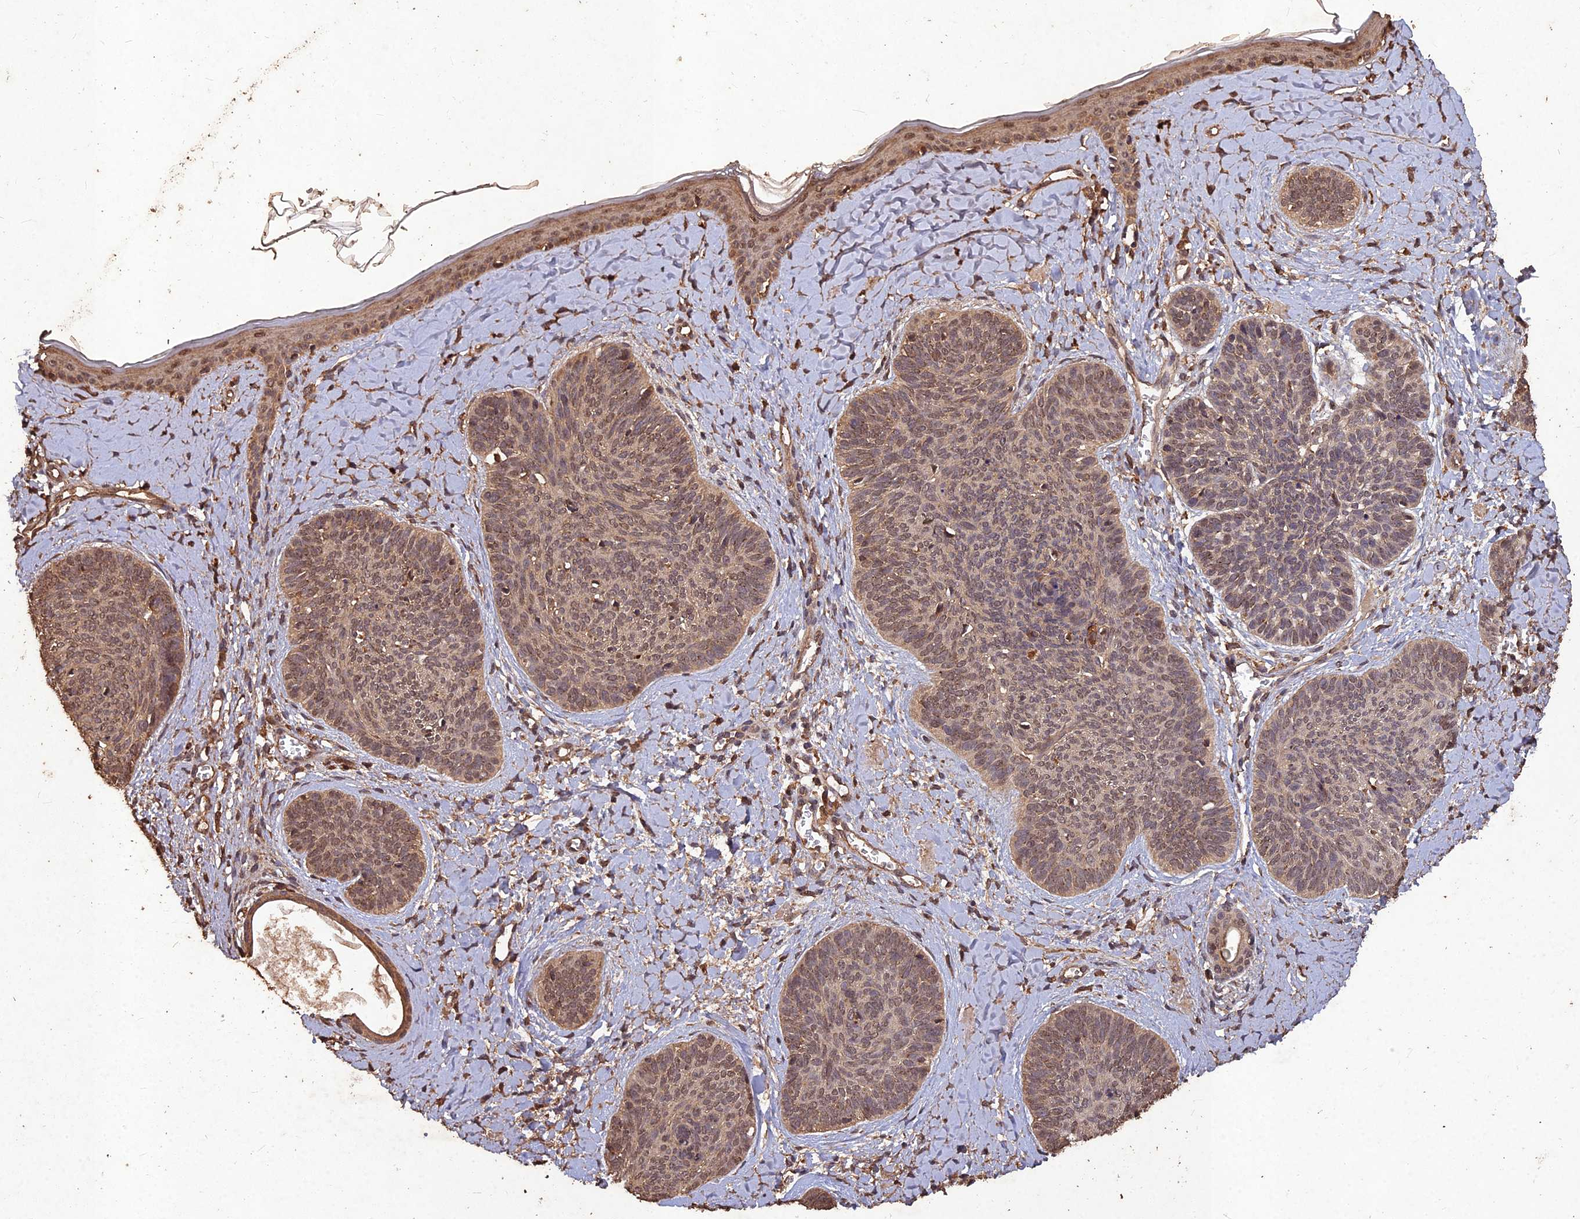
{"staining": {"intensity": "weak", "quantity": ">75%", "location": "cytoplasmic/membranous,nuclear"}, "tissue": "skin cancer", "cell_type": "Tumor cells", "image_type": "cancer", "snomed": [{"axis": "morphology", "description": "Basal cell carcinoma"}, {"axis": "topography", "description": "Skin"}], "caption": "High-magnification brightfield microscopy of skin cancer stained with DAB (3,3'-diaminobenzidine) (brown) and counterstained with hematoxylin (blue). tumor cells exhibit weak cytoplasmic/membranous and nuclear positivity is identified in about>75% of cells.", "gene": "SYMPK", "patient": {"sex": "female", "age": 81}}